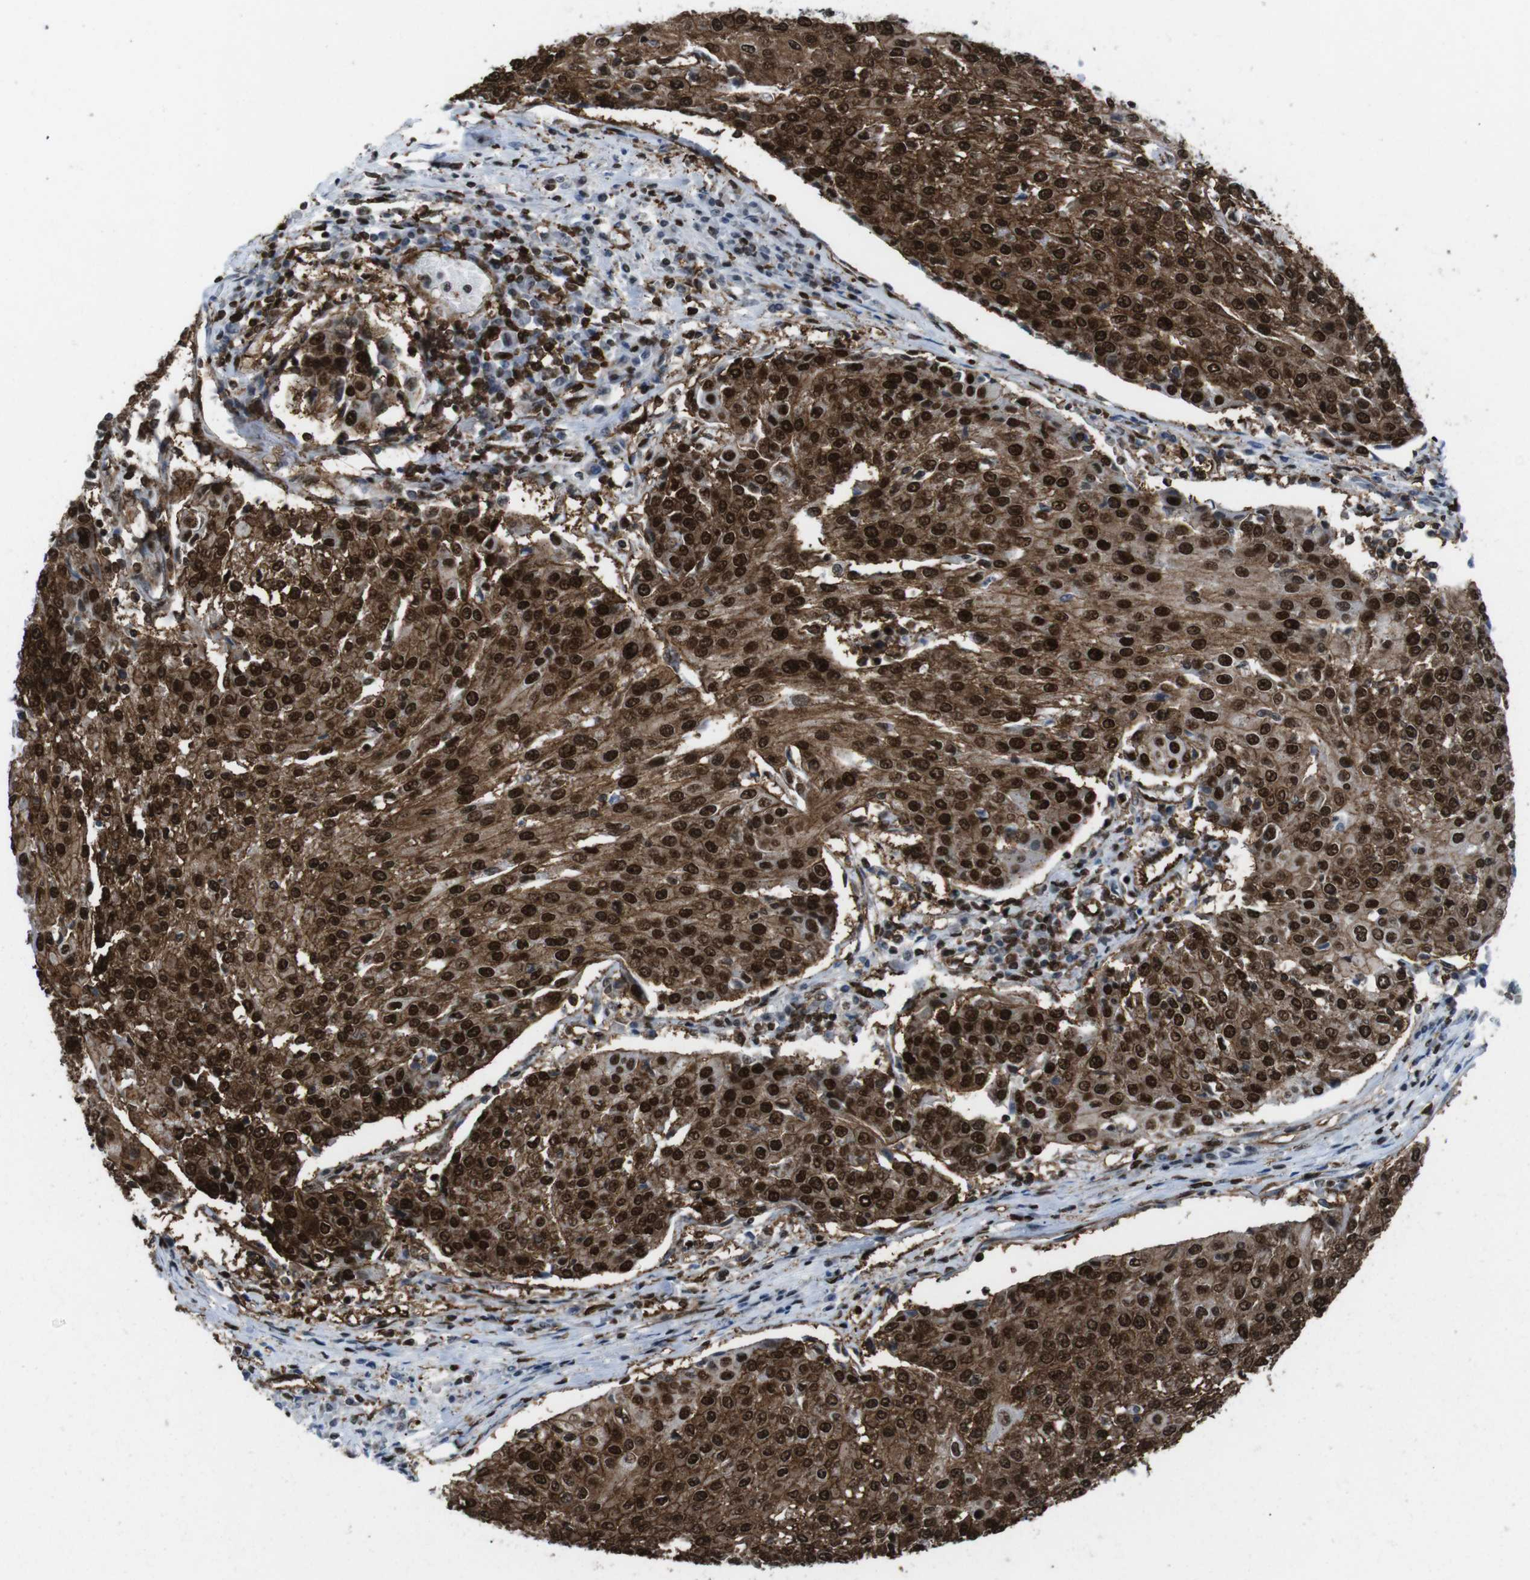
{"staining": {"intensity": "strong", "quantity": ">75%", "location": "cytoplasmic/membranous,nuclear"}, "tissue": "urothelial cancer", "cell_type": "Tumor cells", "image_type": "cancer", "snomed": [{"axis": "morphology", "description": "Urothelial carcinoma, High grade"}, {"axis": "topography", "description": "Urinary bladder"}], "caption": "Strong cytoplasmic/membranous and nuclear protein staining is present in approximately >75% of tumor cells in urothelial carcinoma (high-grade).", "gene": "HNRNPU", "patient": {"sex": "female", "age": 85}}